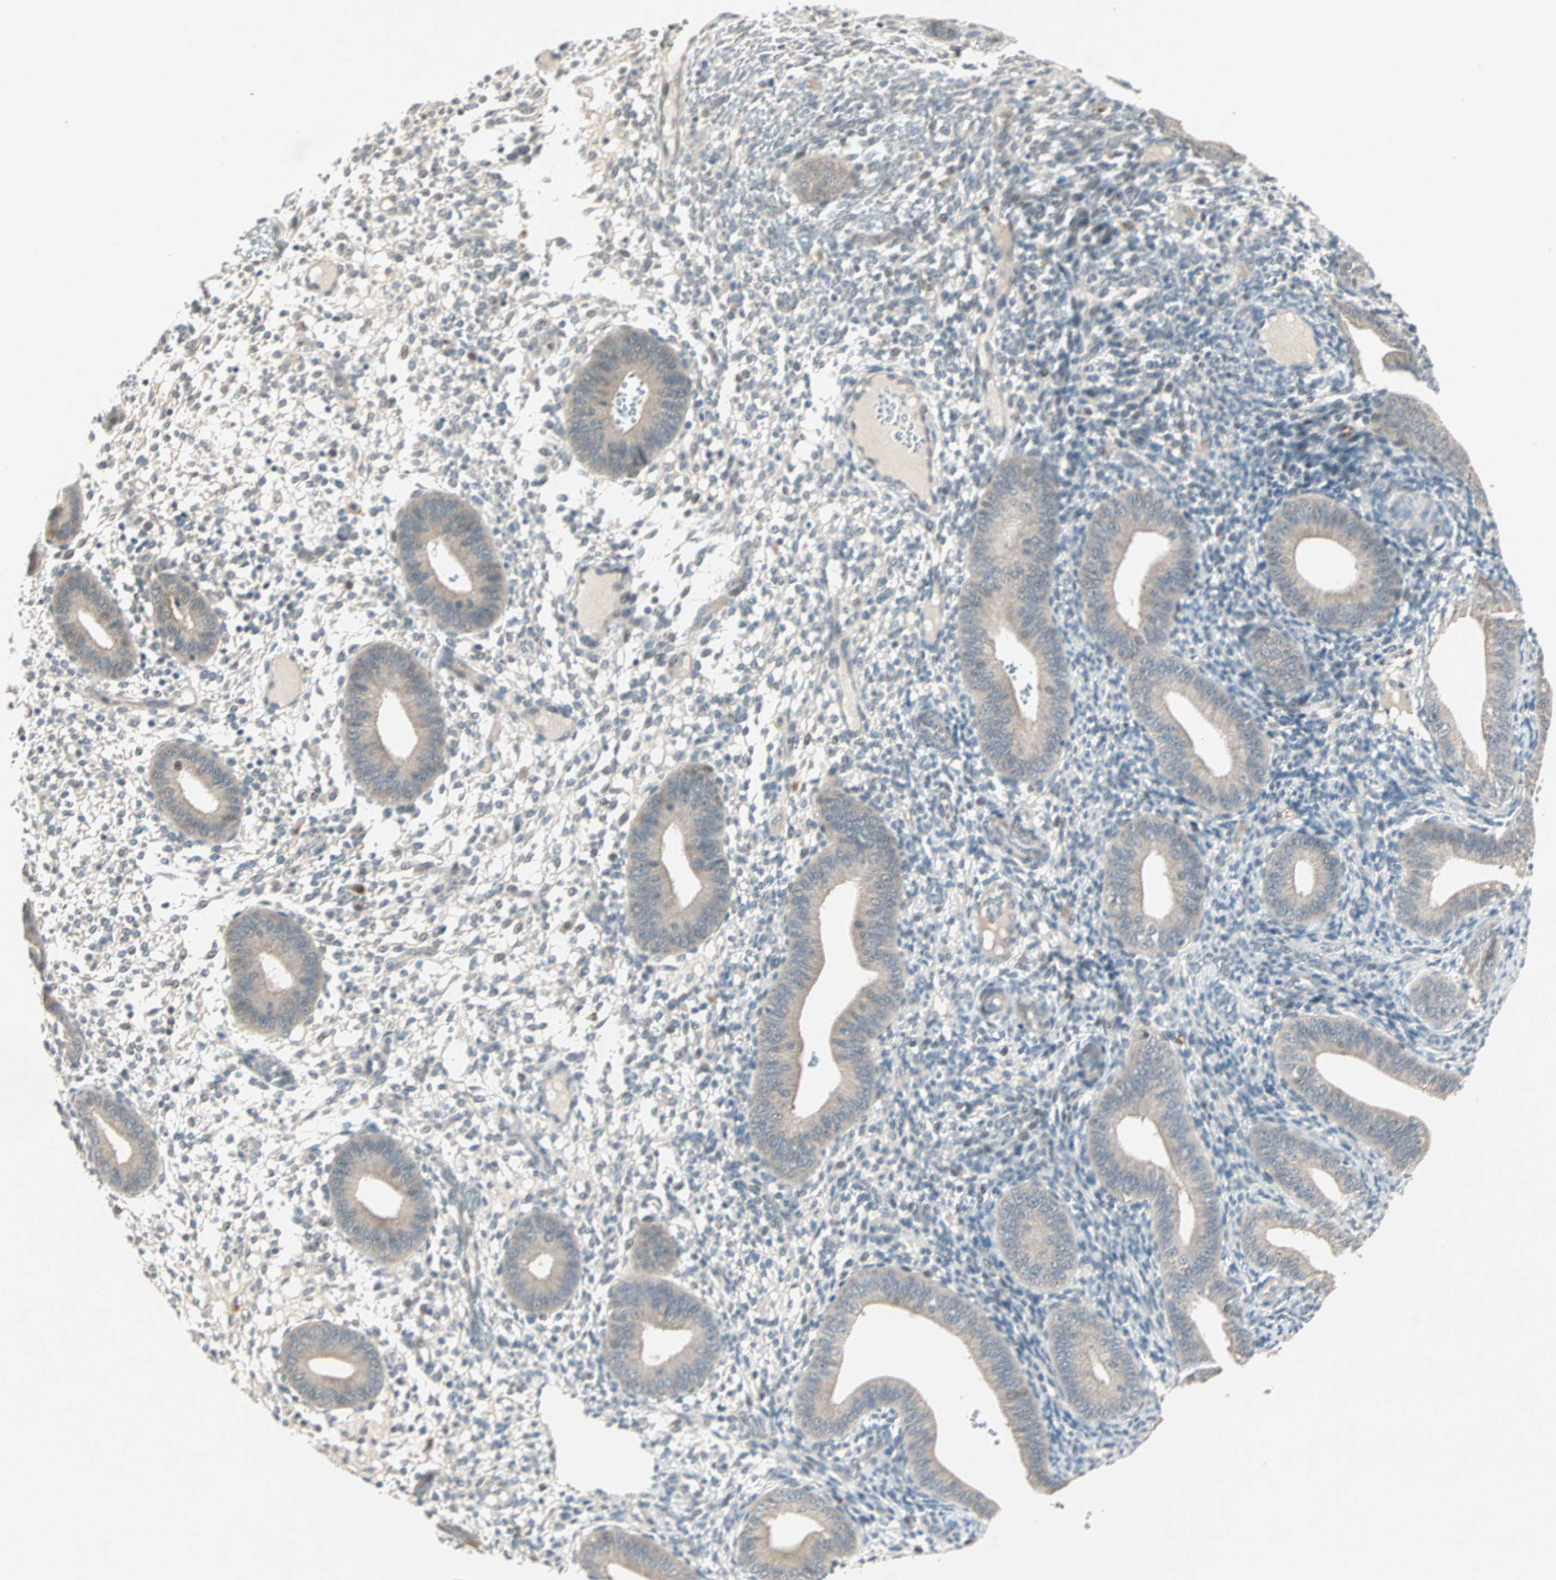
{"staining": {"intensity": "moderate", "quantity": "<25%", "location": "cytoplasmic/membranous"}, "tissue": "endometrium", "cell_type": "Cells in endometrial stroma", "image_type": "normal", "snomed": [{"axis": "morphology", "description": "Normal tissue, NOS"}, {"axis": "topography", "description": "Endometrium"}], "caption": "Normal endometrium reveals moderate cytoplasmic/membranous staining in about <25% of cells in endometrial stroma.", "gene": "RTL6", "patient": {"sex": "female", "age": 42}}